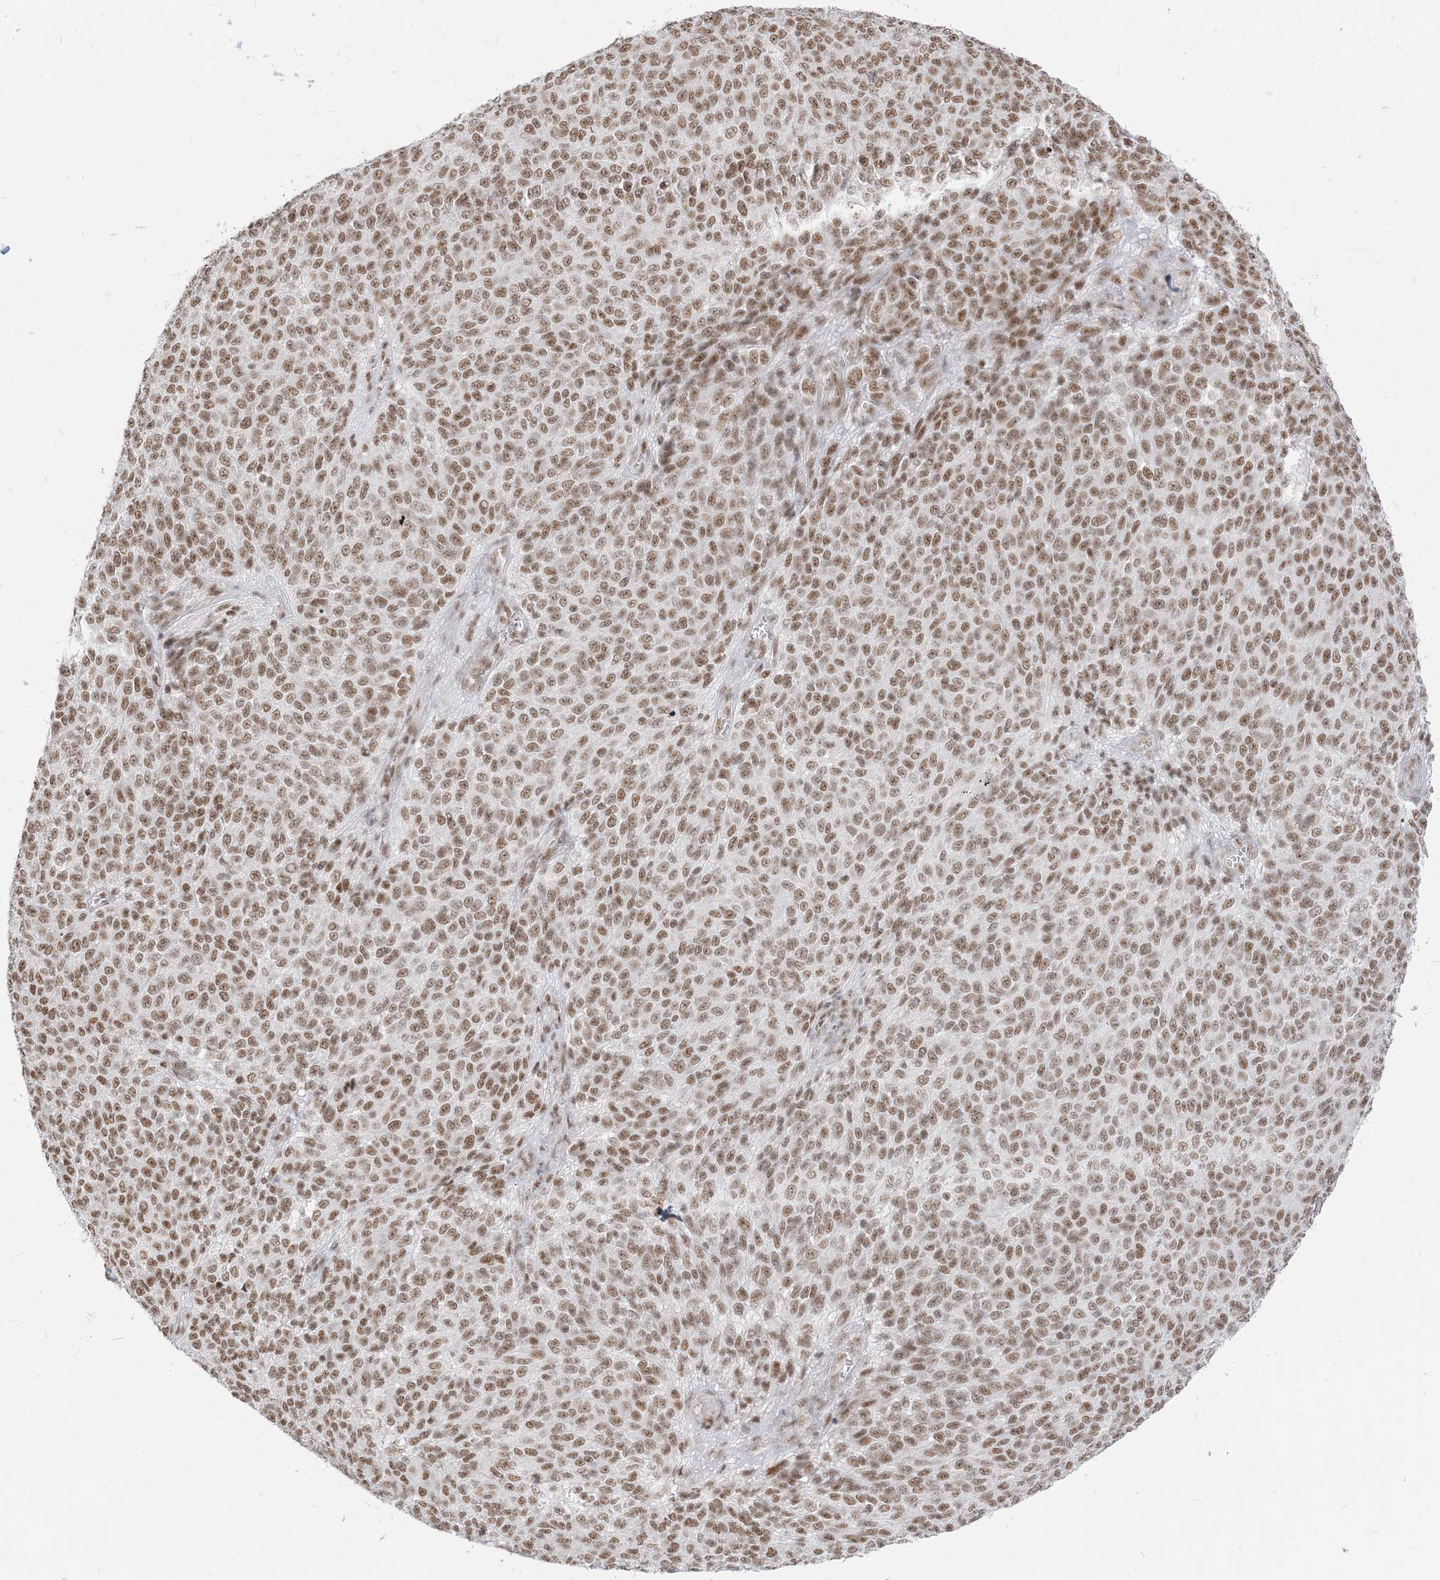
{"staining": {"intensity": "moderate", "quantity": ">75%", "location": "nuclear"}, "tissue": "melanoma", "cell_type": "Tumor cells", "image_type": "cancer", "snomed": [{"axis": "morphology", "description": "Malignant melanoma, NOS"}, {"axis": "topography", "description": "Skin"}], "caption": "An image showing moderate nuclear expression in approximately >75% of tumor cells in melanoma, as visualized by brown immunohistochemical staining.", "gene": "ARGLU1", "patient": {"sex": "male", "age": 73}}